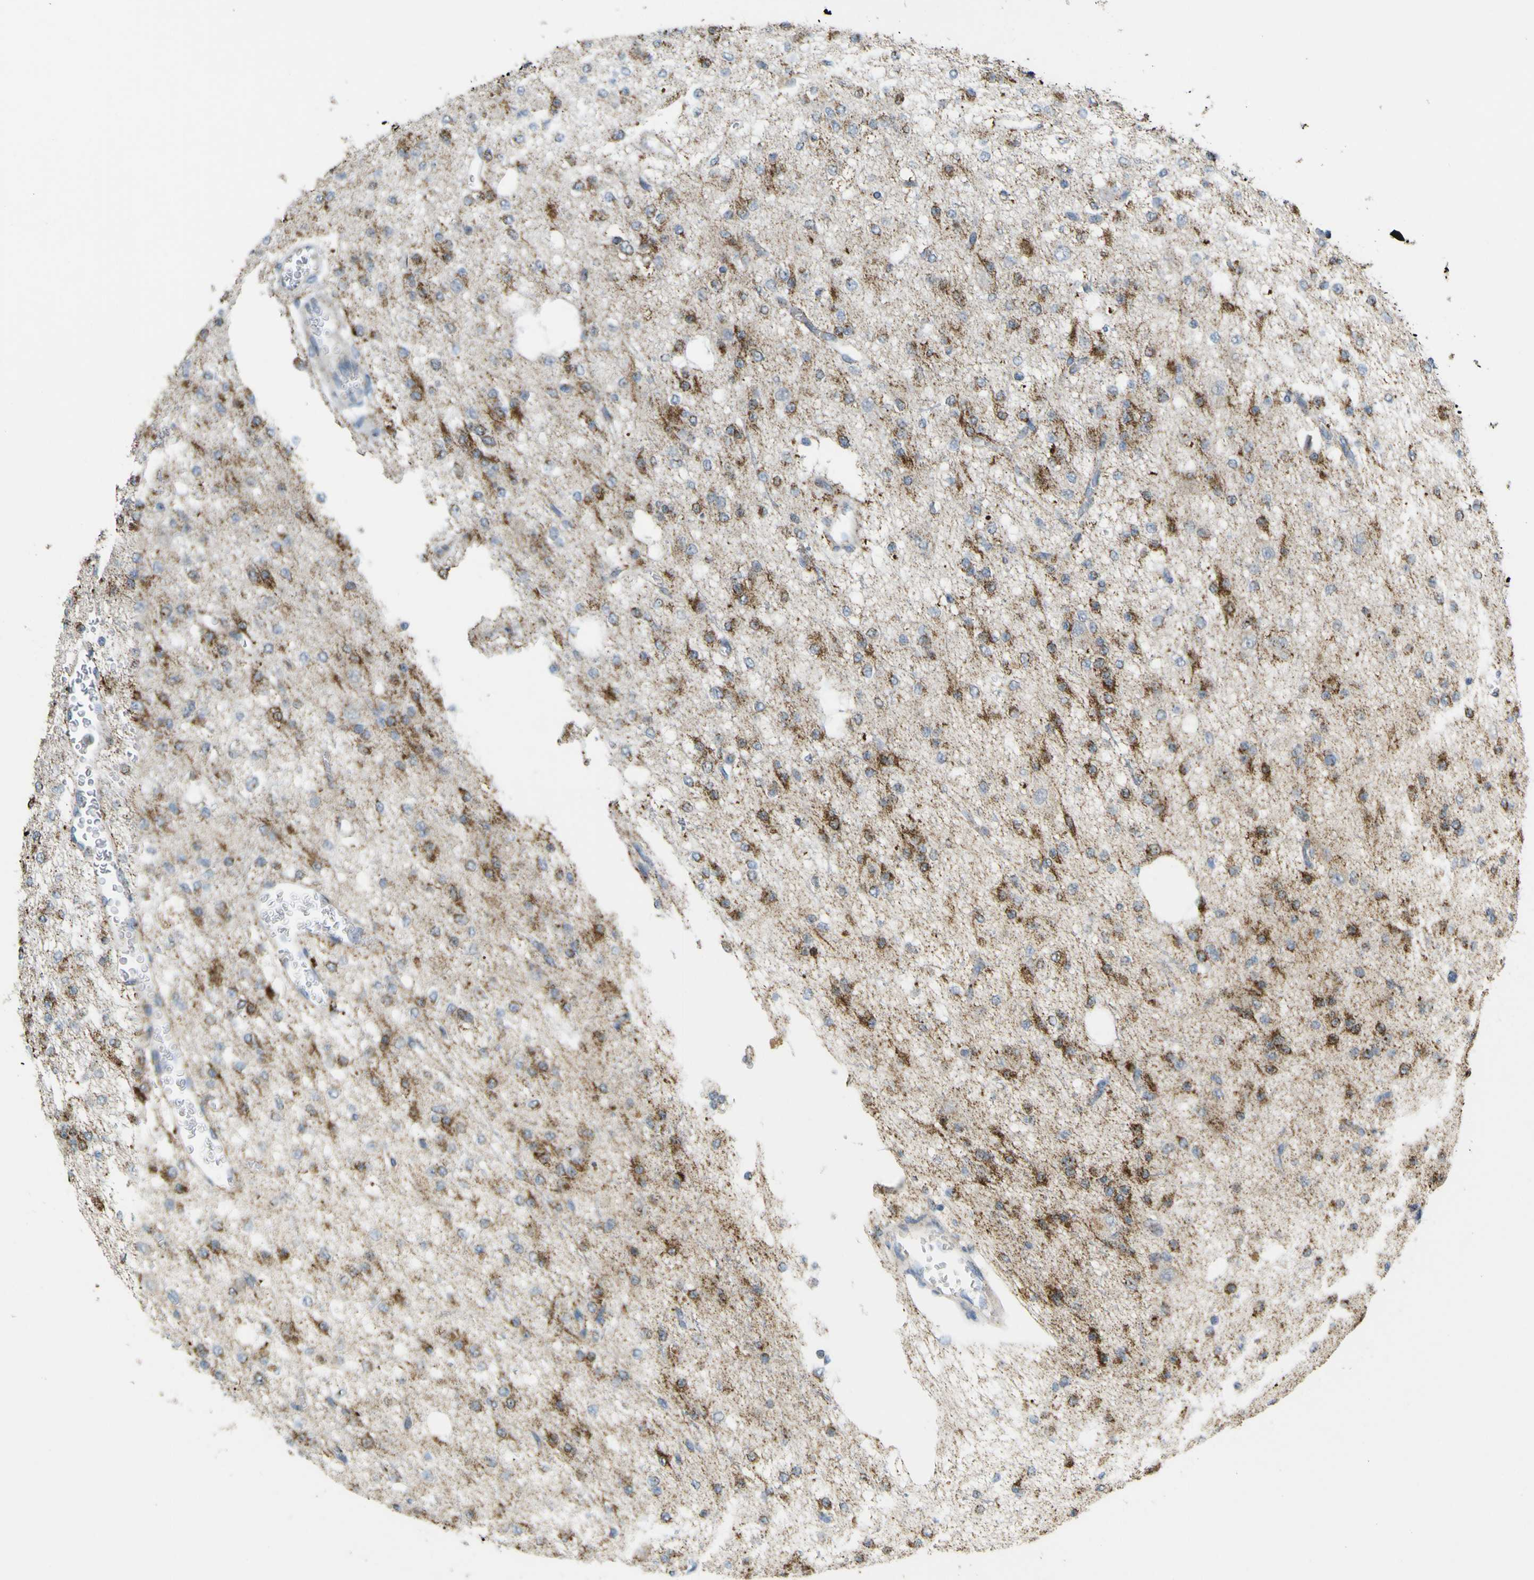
{"staining": {"intensity": "moderate", "quantity": ">75%", "location": "cytoplasmic/membranous"}, "tissue": "glioma", "cell_type": "Tumor cells", "image_type": "cancer", "snomed": [{"axis": "morphology", "description": "Glioma, malignant, Low grade"}, {"axis": "topography", "description": "Brain"}], "caption": "A medium amount of moderate cytoplasmic/membranous staining is present in about >75% of tumor cells in malignant glioma (low-grade) tissue. (DAB = brown stain, brightfield microscopy at high magnification).", "gene": "ACBD5", "patient": {"sex": "male", "age": 38}}